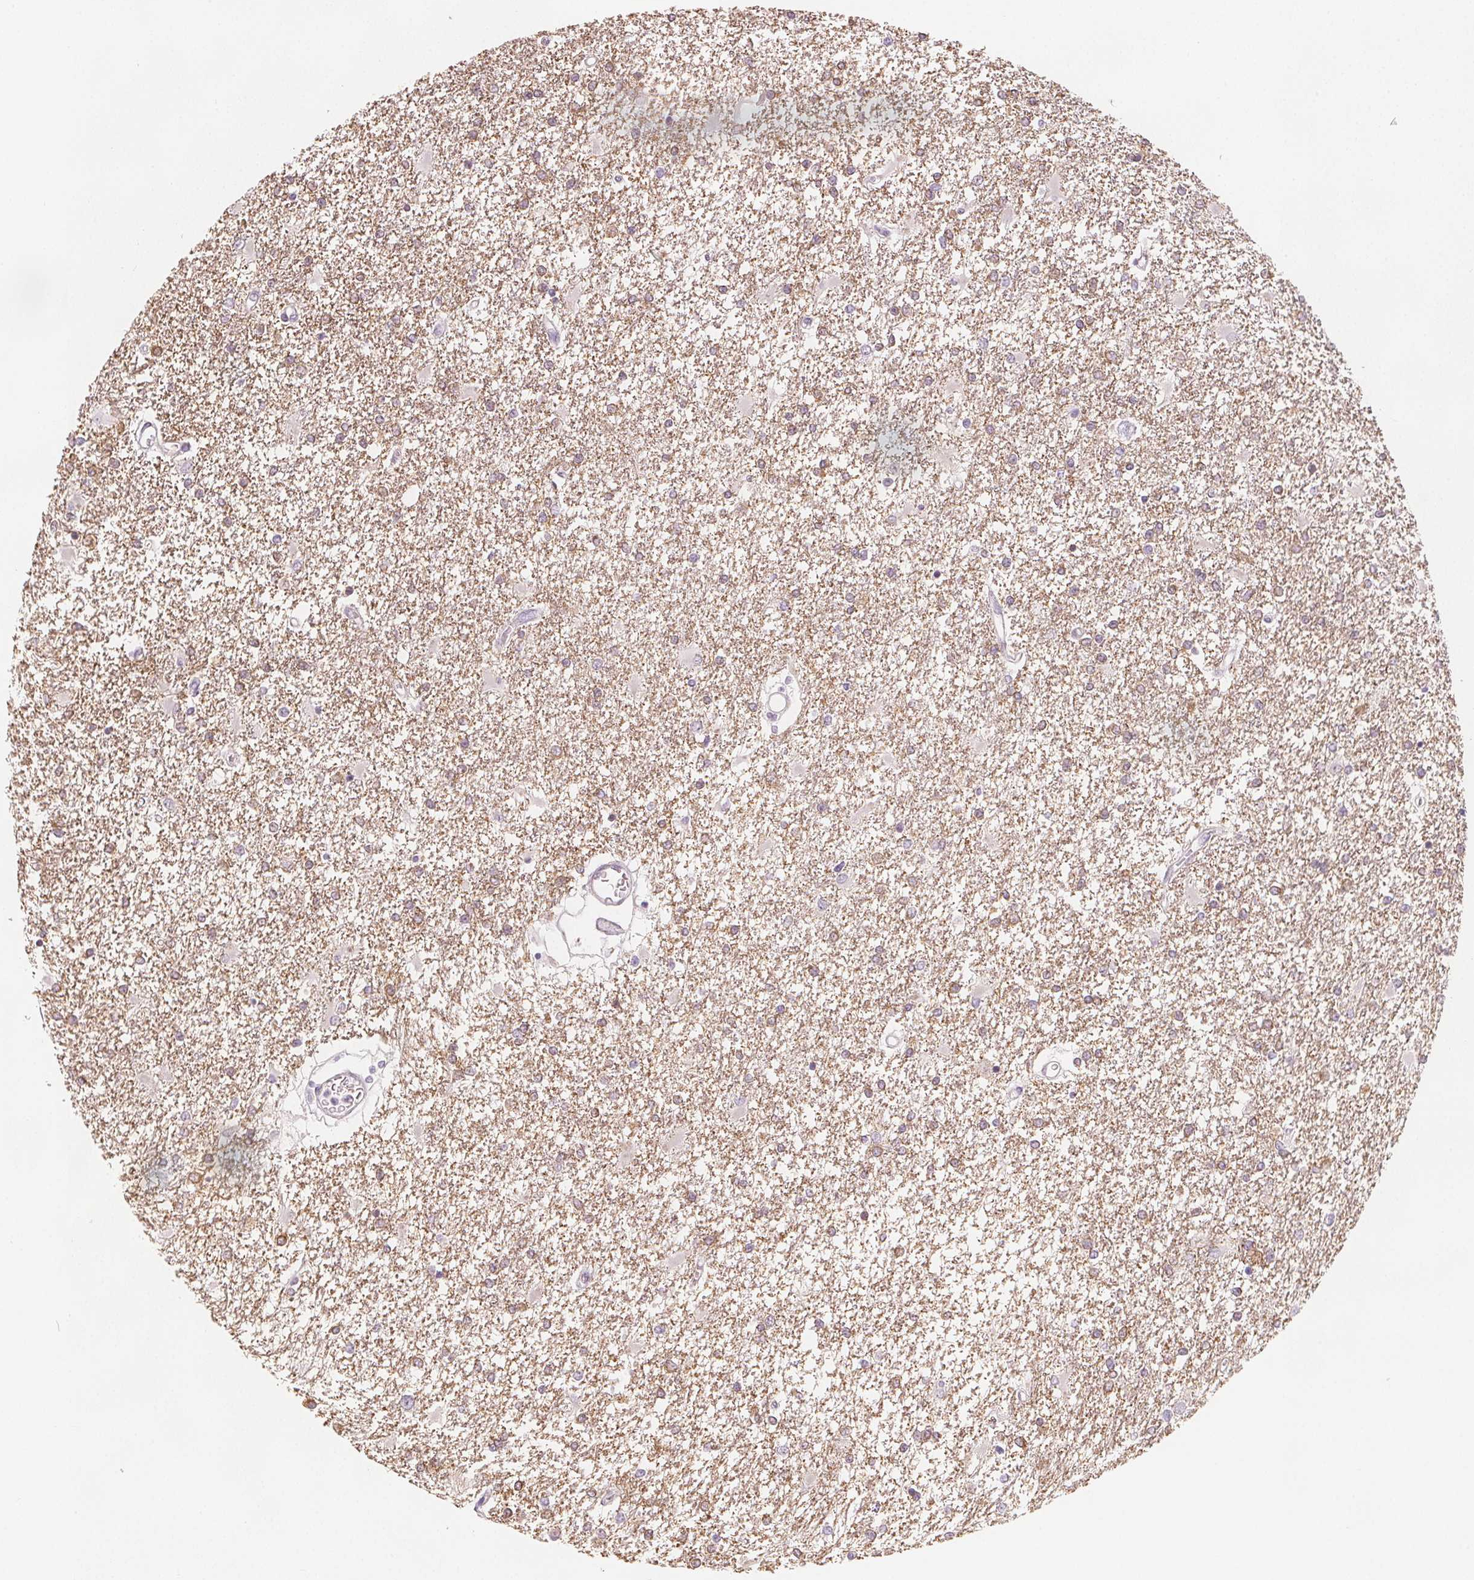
{"staining": {"intensity": "negative", "quantity": "none", "location": "none"}, "tissue": "glioma", "cell_type": "Tumor cells", "image_type": "cancer", "snomed": [{"axis": "morphology", "description": "Glioma, malignant, High grade"}, {"axis": "topography", "description": "Cerebral cortex"}], "caption": "High power microscopy histopathology image of an immunohistochemistry (IHC) photomicrograph of glioma, revealing no significant positivity in tumor cells. The staining is performed using DAB brown chromogen with nuclei counter-stained in using hematoxylin.", "gene": "MAP1A", "patient": {"sex": "male", "age": 79}}